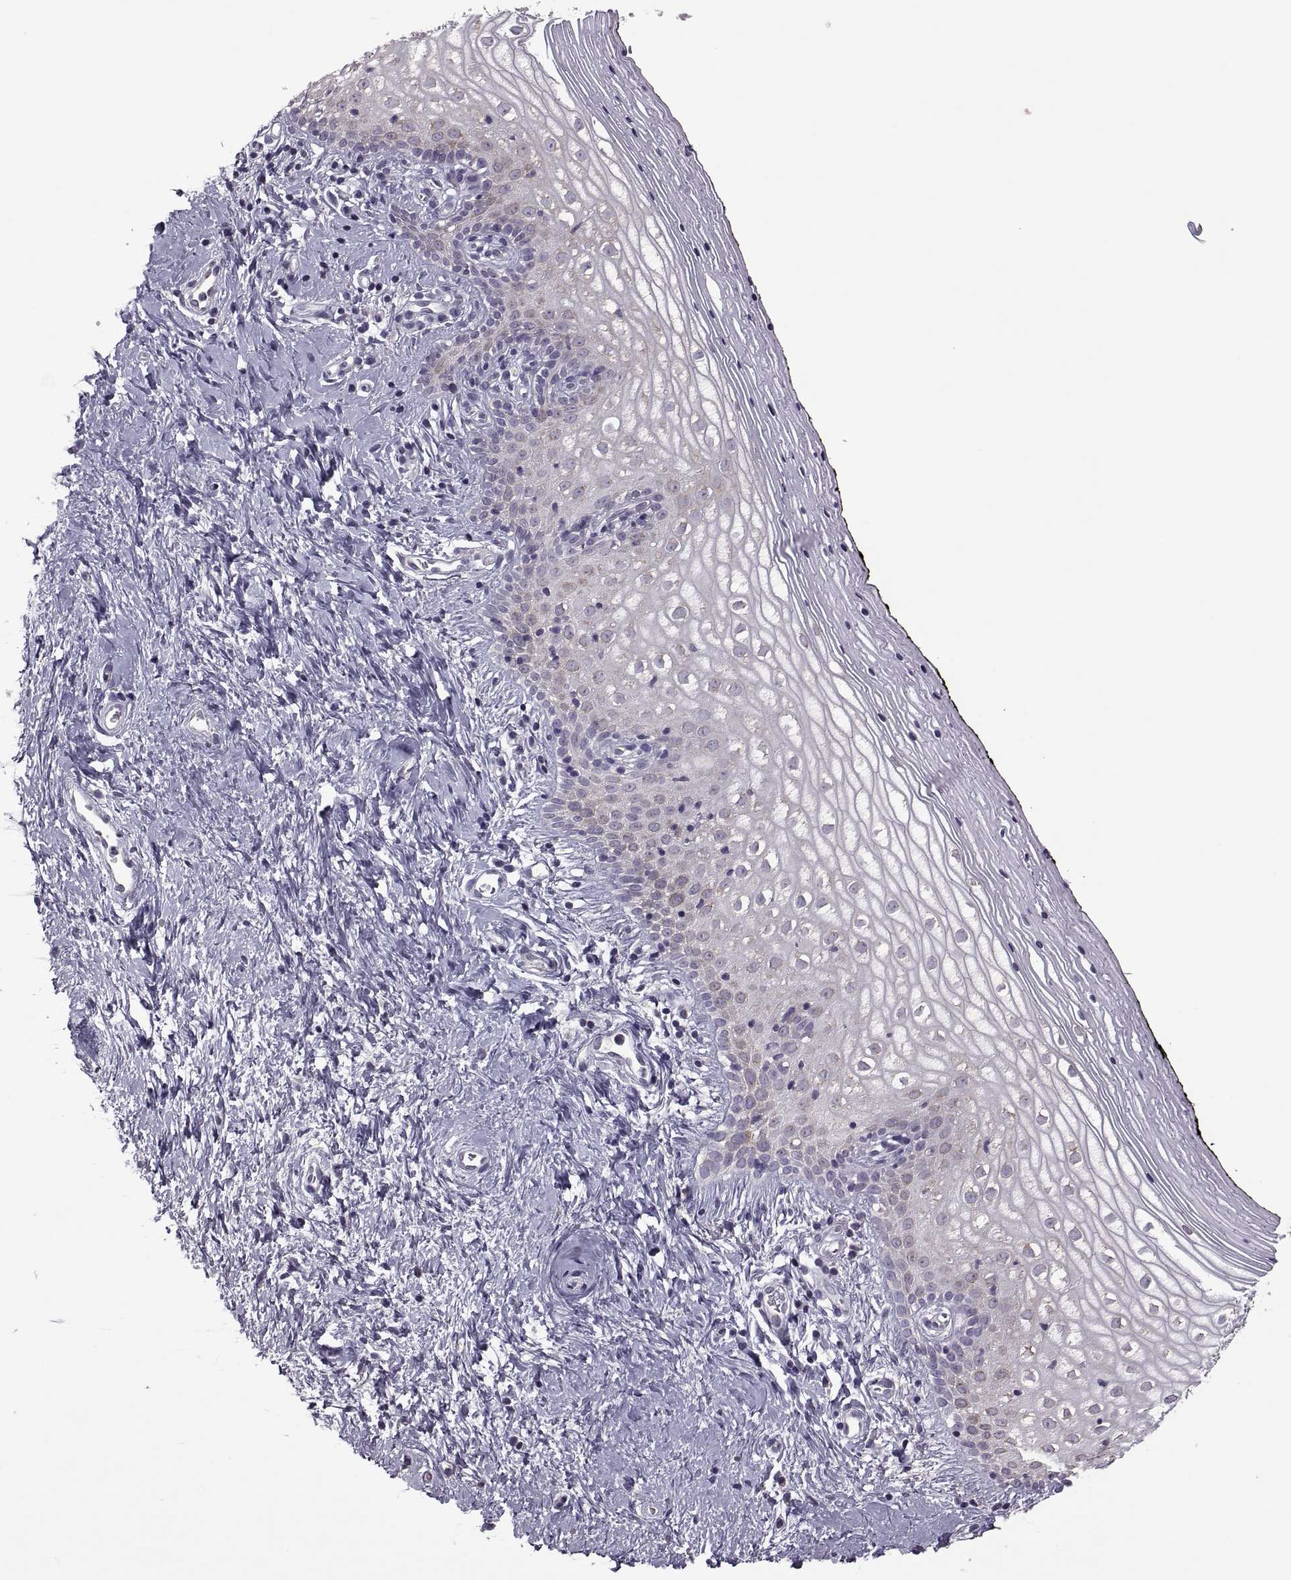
{"staining": {"intensity": "negative", "quantity": "none", "location": "none"}, "tissue": "vagina", "cell_type": "Squamous epithelial cells", "image_type": "normal", "snomed": [{"axis": "morphology", "description": "Normal tissue, NOS"}, {"axis": "topography", "description": "Vagina"}], "caption": "Immunohistochemistry (IHC) of unremarkable human vagina exhibits no staining in squamous epithelial cells.", "gene": "PABPC1", "patient": {"sex": "female", "age": 47}}